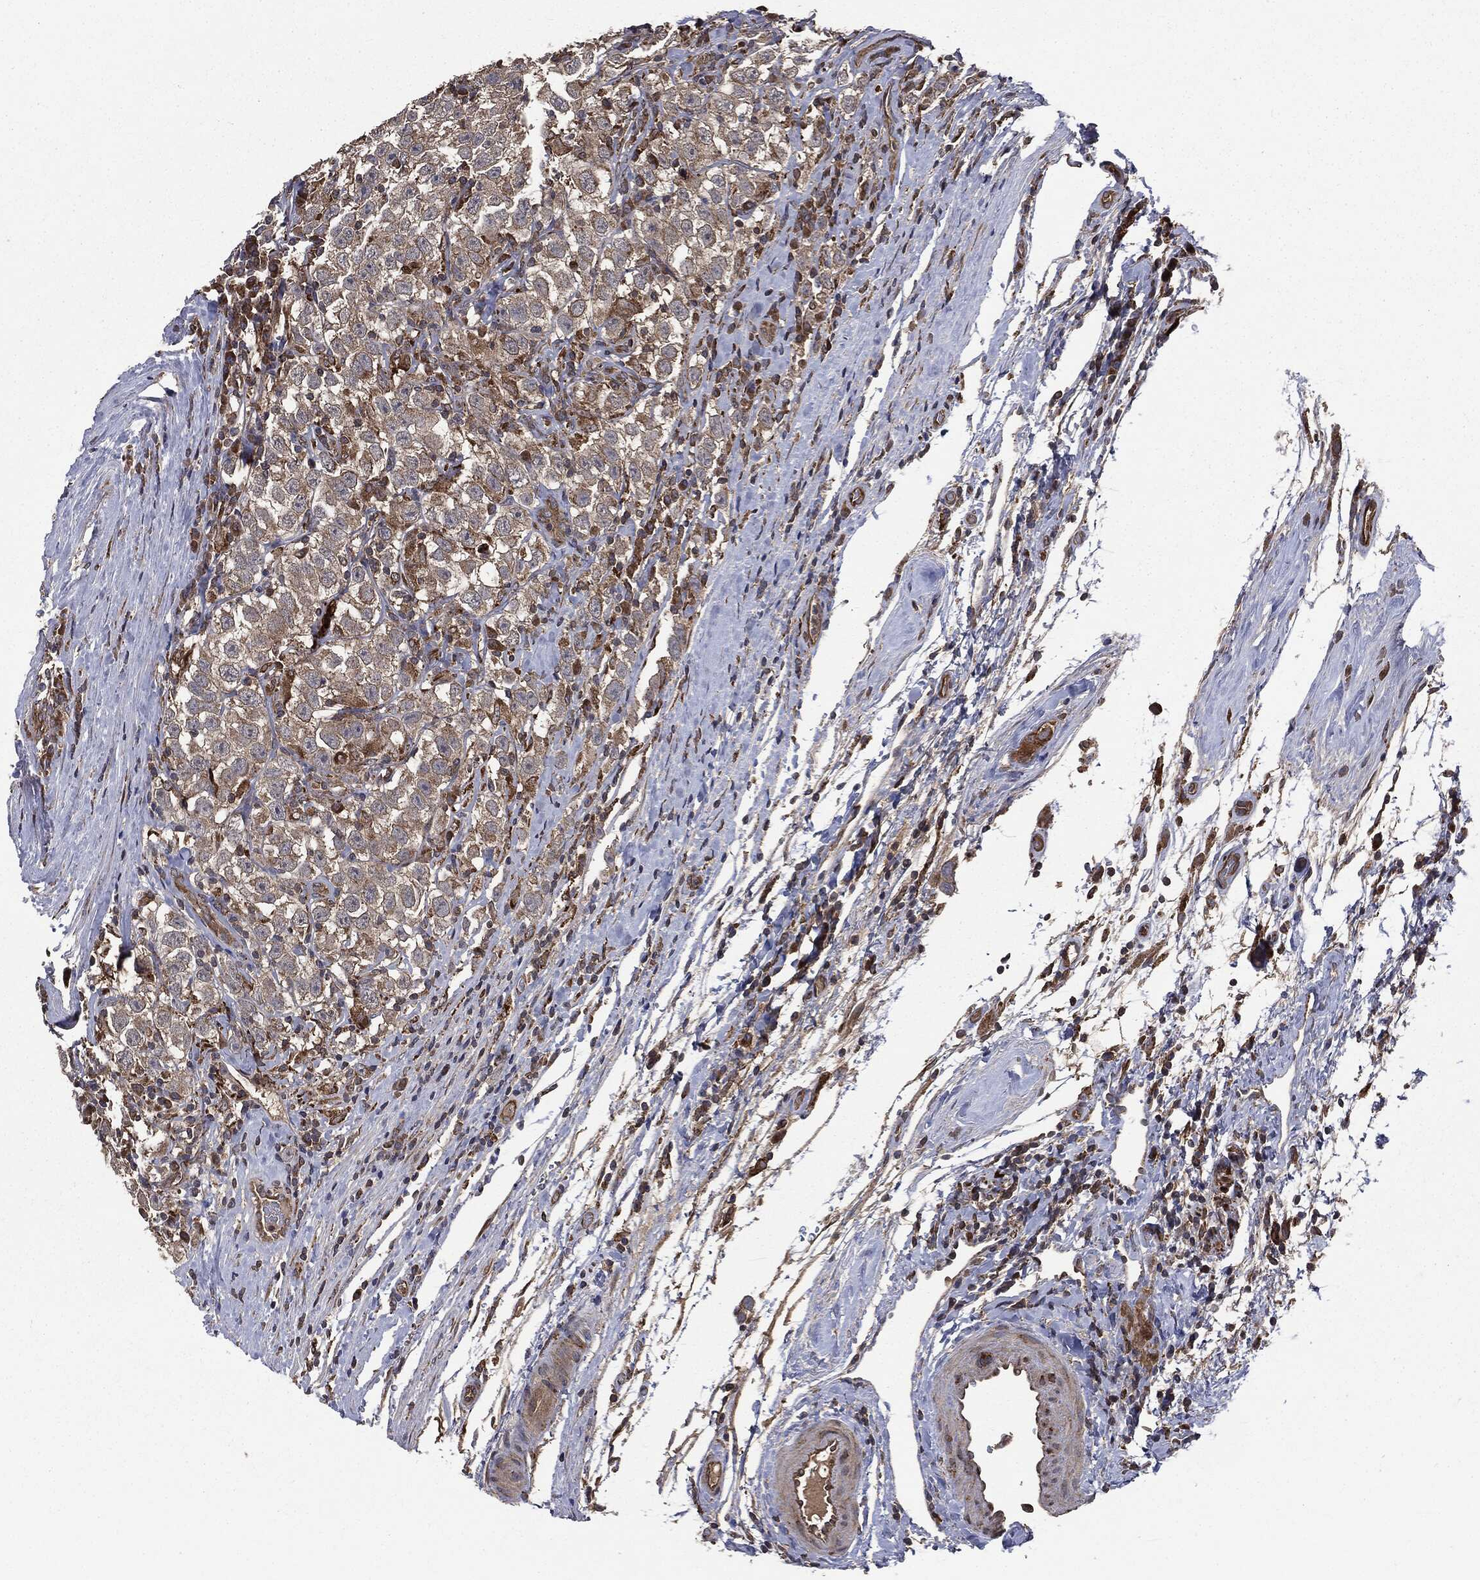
{"staining": {"intensity": "moderate", "quantity": "25%-75%", "location": "cytoplasmic/membranous"}, "tissue": "testis cancer", "cell_type": "Tumor cells", "image_type": "cancer", "snomed": [{"axis": "morphology", "description": "Seminoma, NOS"}, {"axis": "topography", "description": "Testis"}], "caption": "Tumor cells reveal medium levels of moderate cytoplasmic/membranous staining in approximately 25%-75% of cells in human testis seminoma.", "gene": "PLOD3", "patient": {"sex": "male", "age": 41}}